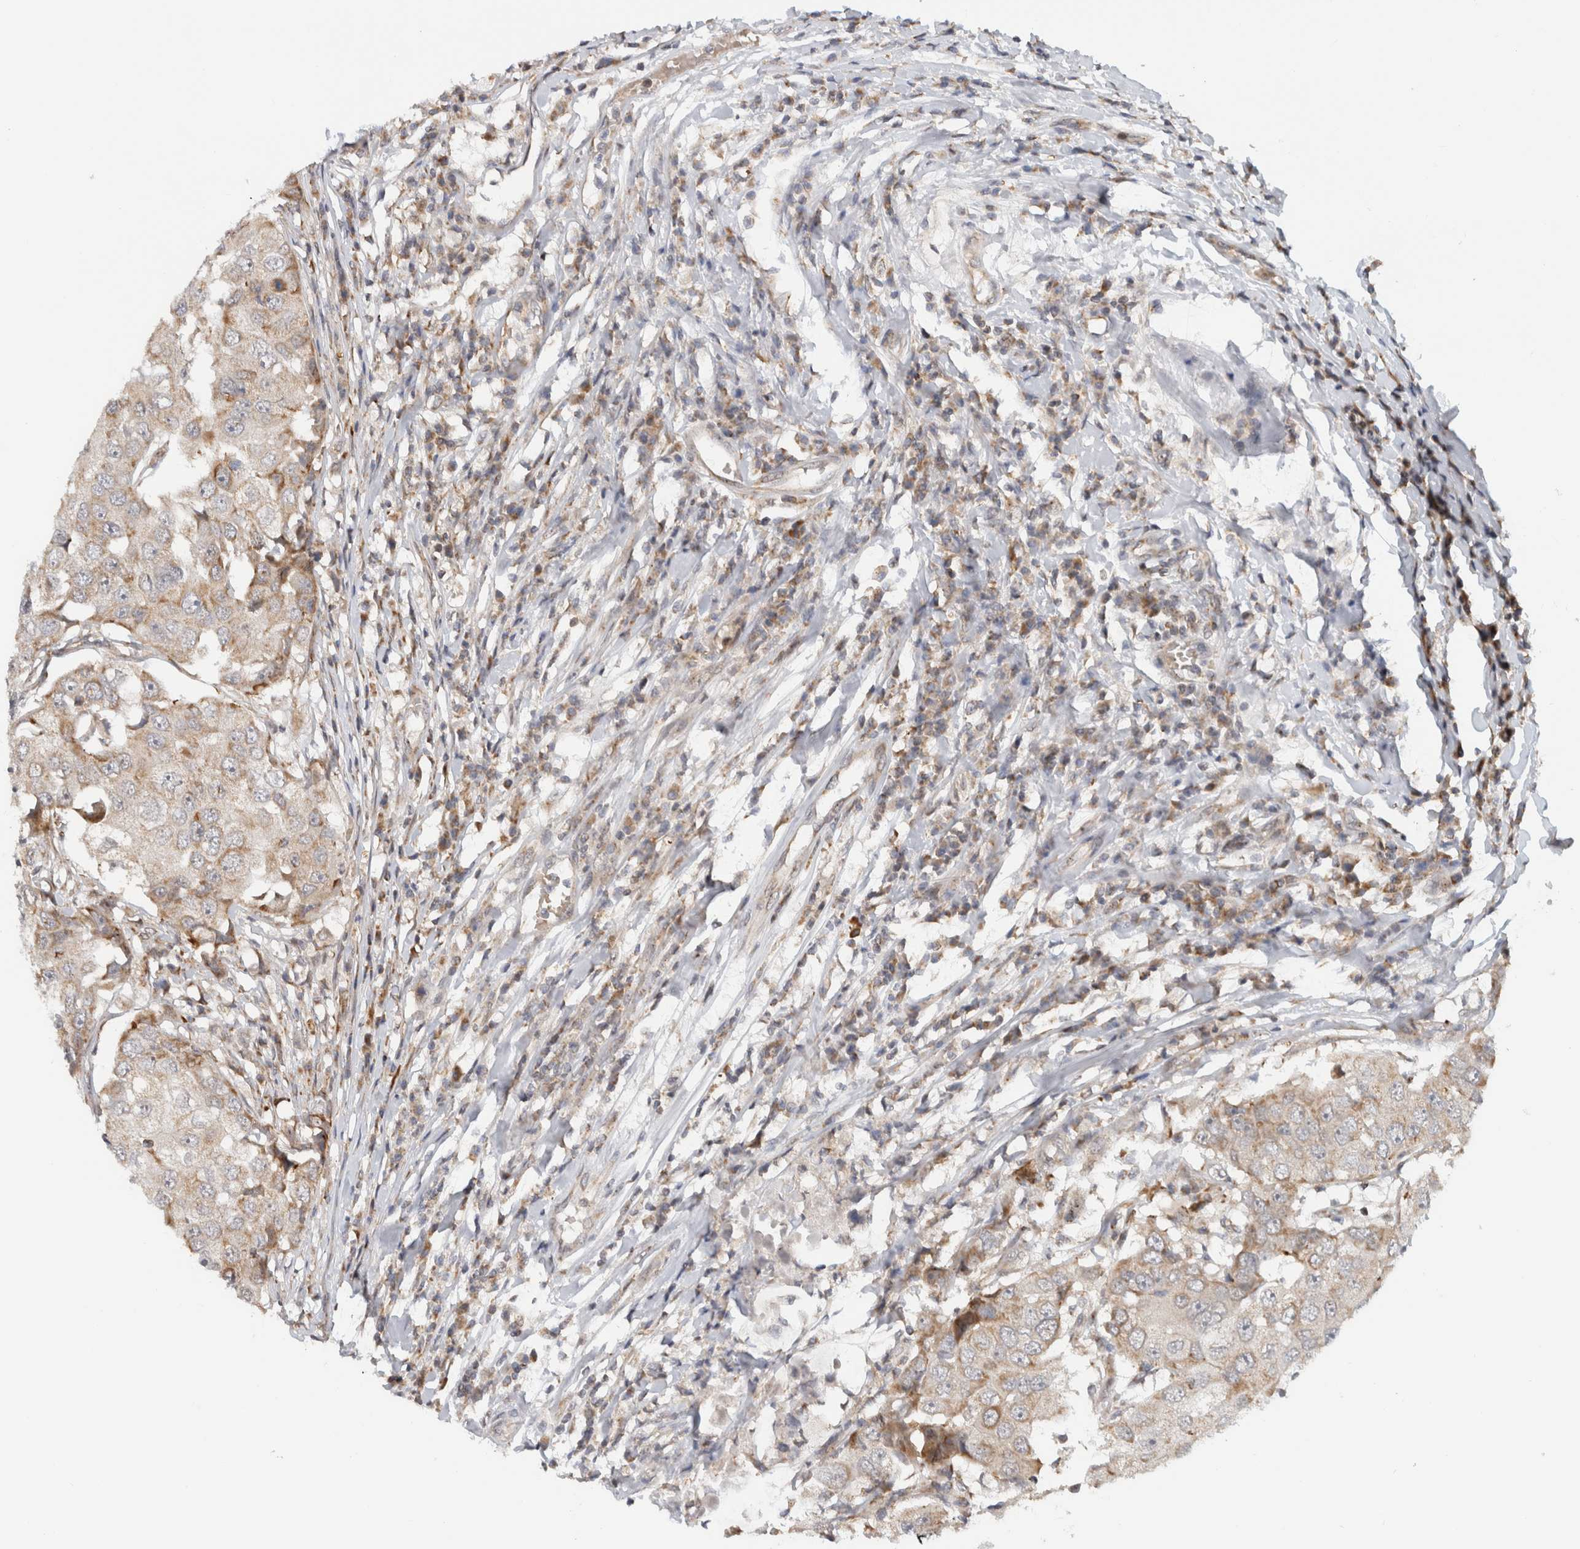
{"staining": {"intensity": "moderate", "quantity": "<25%", "location": "cytoplasmic/membranous"}, "tissue": "breast cancer", "cell_type": "Tumor cells", "image_type": "cancer", "snomed": [{"axis": "morphology", "description": "Duct carcinoma"}, {"axis": "topography", "description": "Breast"}], "caption": "This is an image of immunohistochemistry staining of breast cancer, which shows moderate staining in the cytoplasmic/membranous of tumor cells.", "gene": "CMC2", "patient": {"sex": "female", "age": 27}}